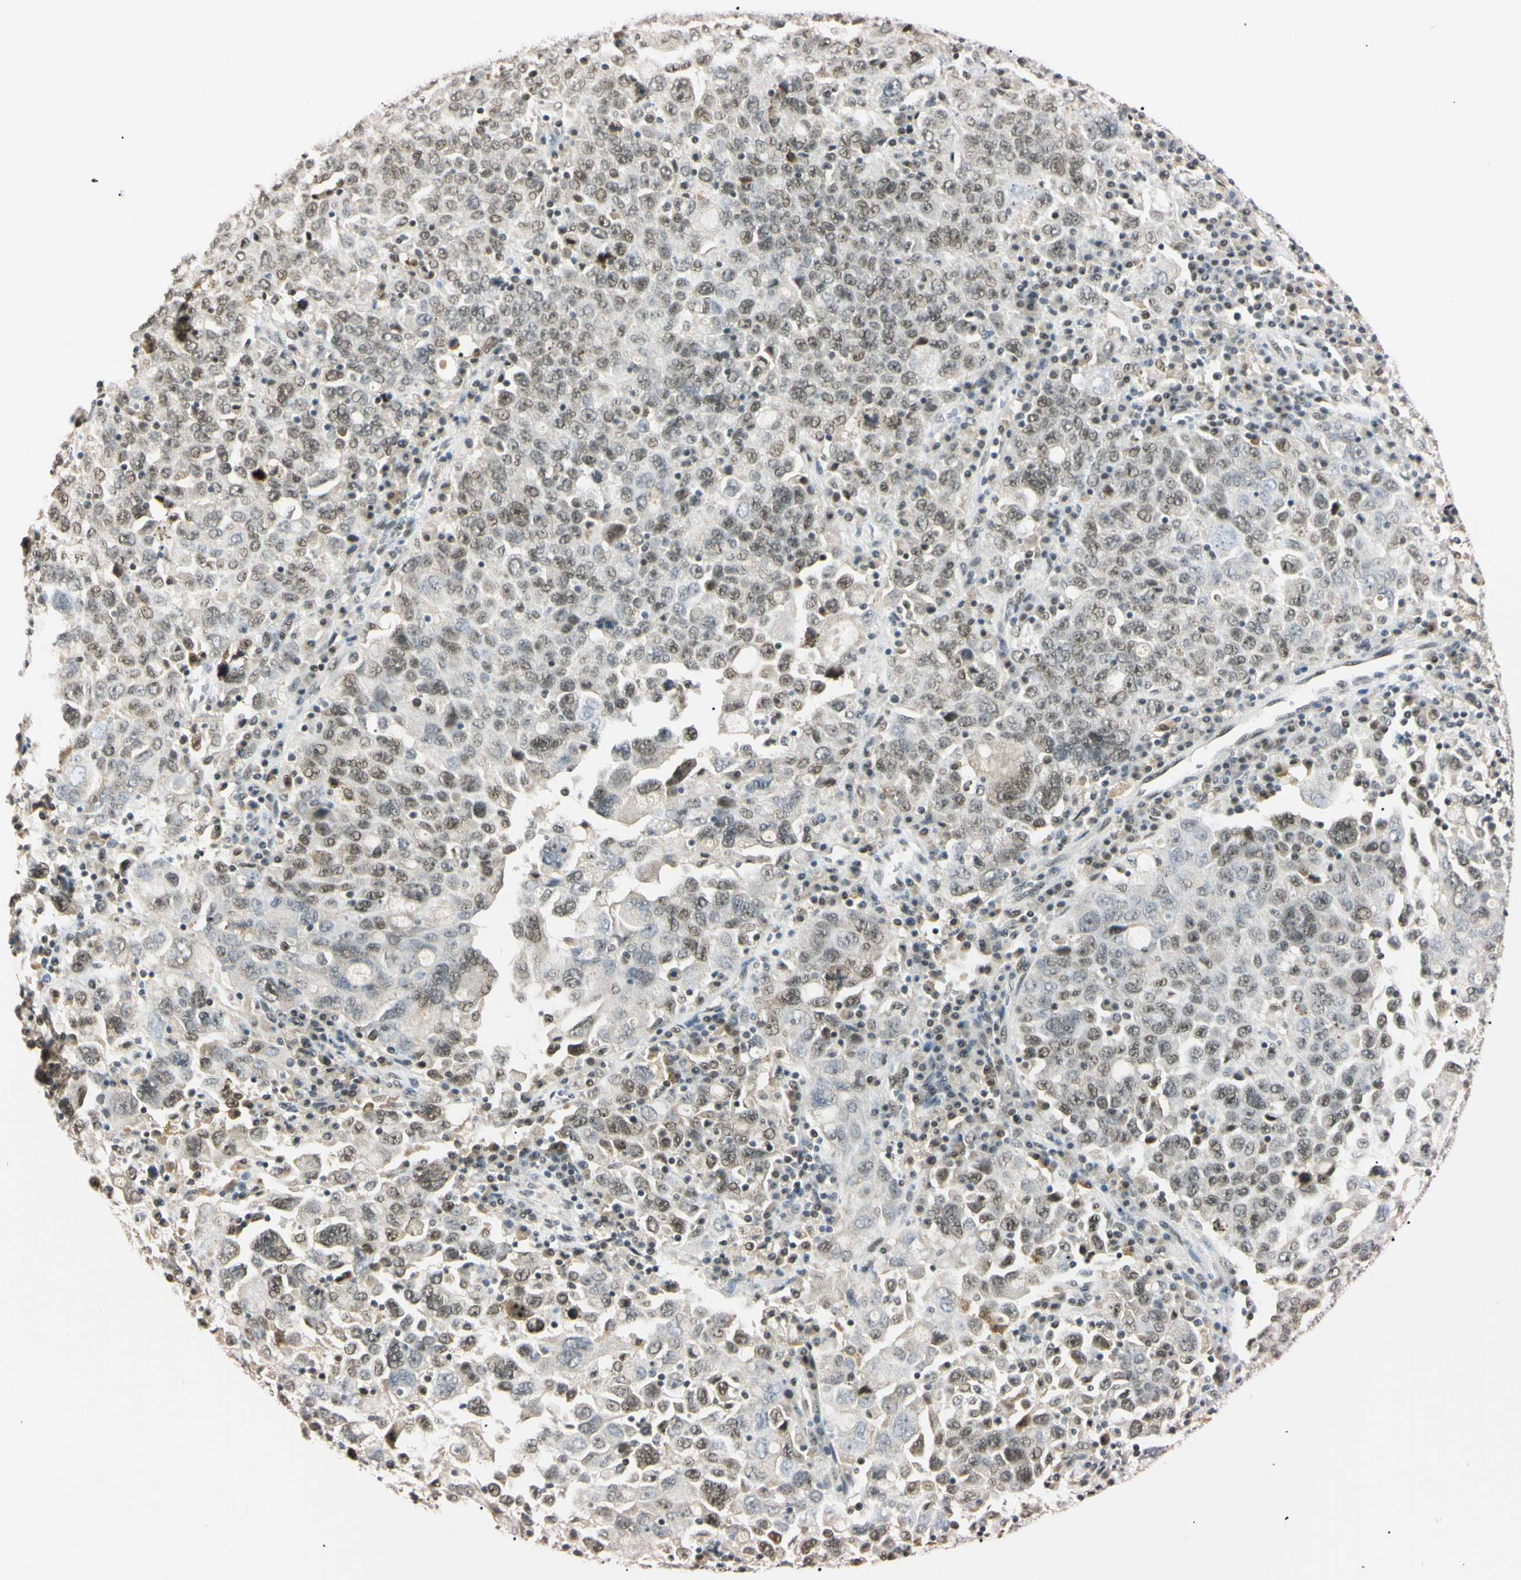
{"staining": {"intensity": "moderate", "quantity": "25%-75%", "location": "nuclear"}, "tissue": "ovarian cancer", "cell_type": "Tumor cells", "image_type": "cancer", "snomed": [{"axis": "morphology", "description": "Carcinoma, endometroid"}, {"axis": "topography", "description": "Ovary"}], "caption": "DAB immunohistochemical staining of human ovarian cancer reveals moderate nuclear protein staining in about 25%-75% of tumor cells.", "gene": "ZNF134", "patient": {"sex": "female", "age": 62}}